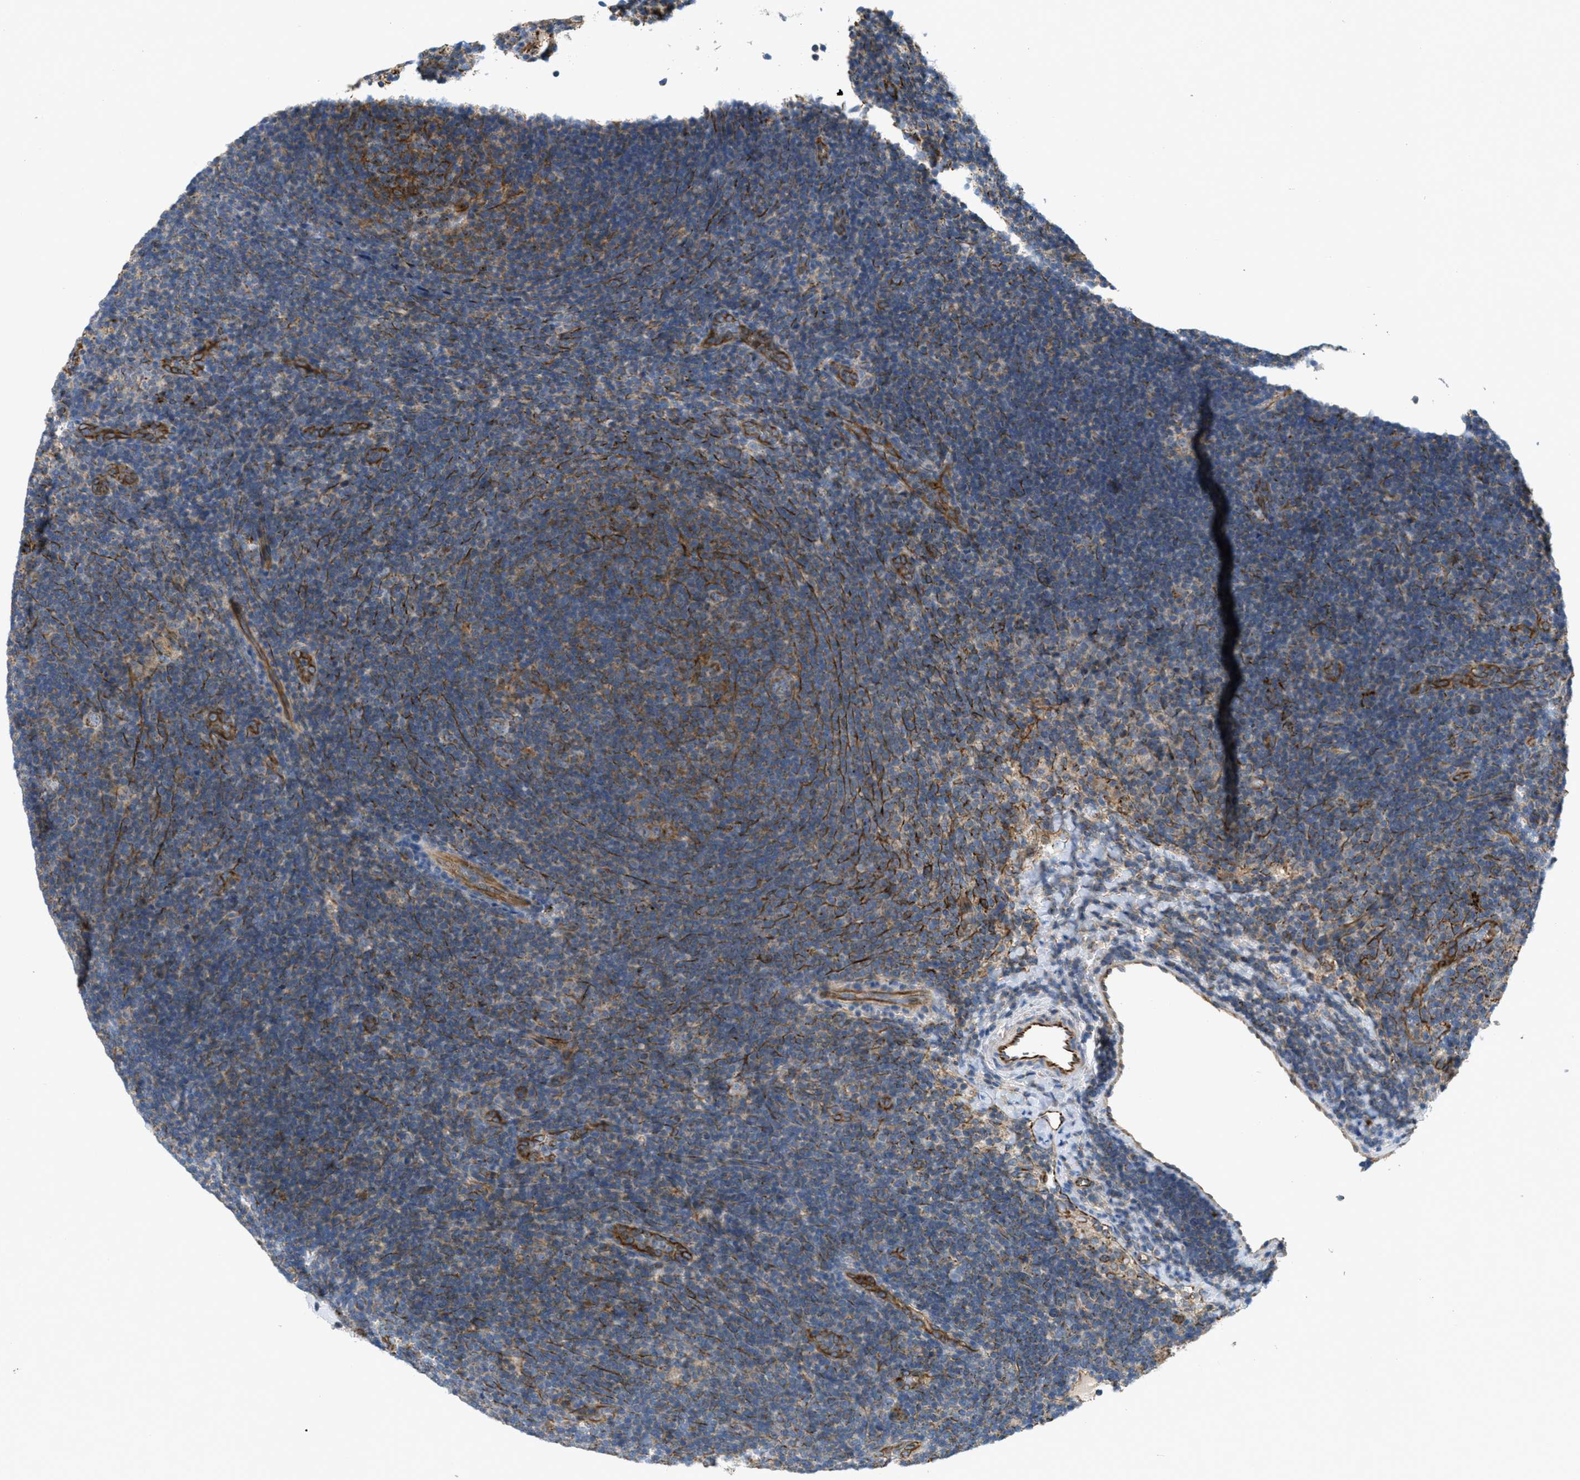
{"staining": {"intensity": "weak", "quantity": ">75%", "location": "cytoplasmic/membranous"}, "tissue": "lymphoma", "cell_type": "Tumor cells", "image_type": "cancer", "snomed": [{"axis": "morphology", "description": "Hodgkin's disease, NOS"}, {"axis": "topography", "description": "Lymph node"}], "caption": "This photomicrograph exhibits lymphoma stained with IHC to label a protein in brown. The cytoplasmic/membranous of tumor cells show weak positivity for the protein. Nuclei are counter-stained blue.", "gene": "BTN3A1", "patient": {"sex": "female", "age": 57}}